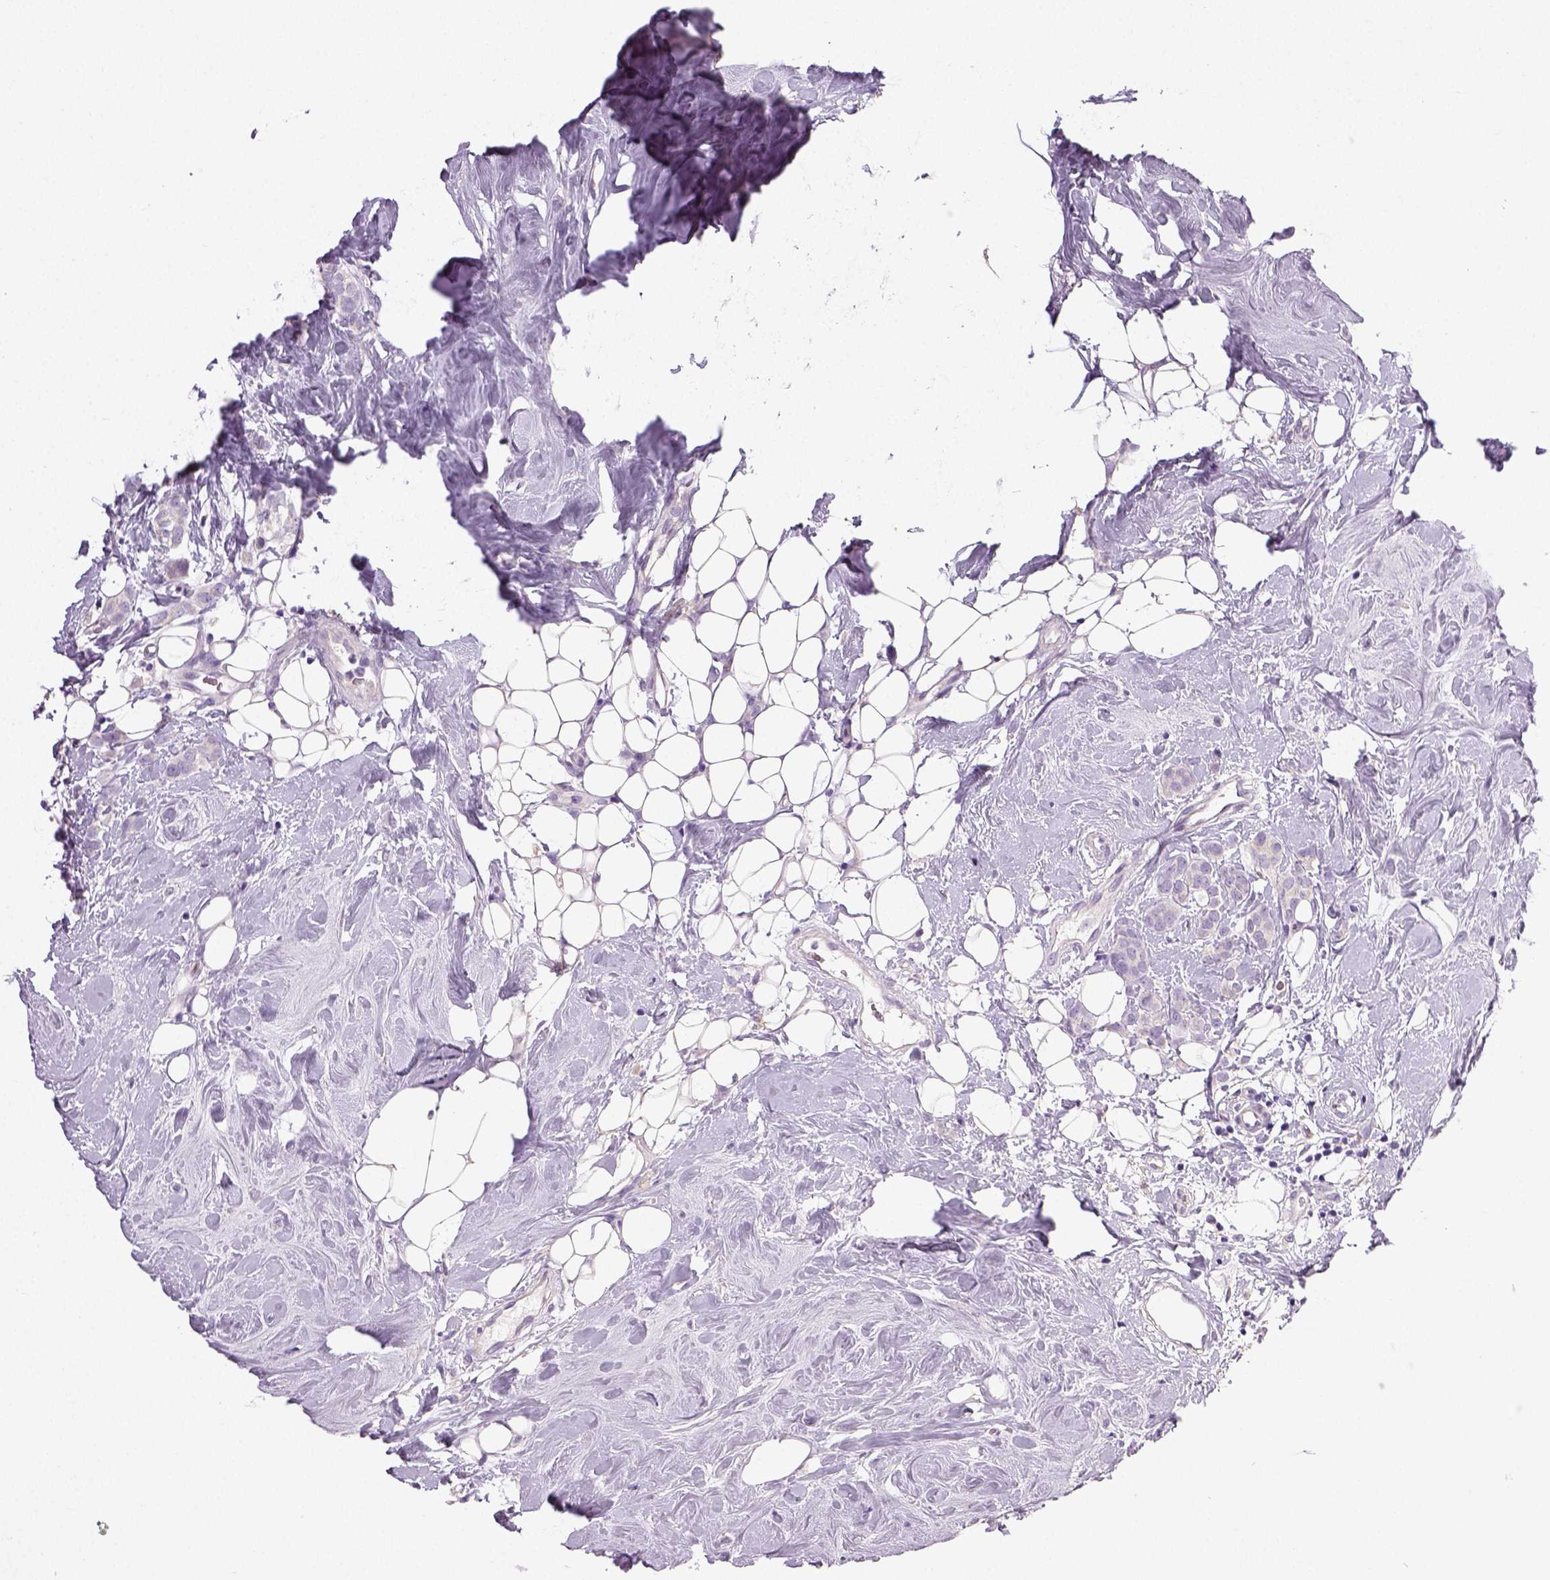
{"staining": {"intensity": "negative", "quantity": "none", "location": "none"}, "tissue": "breast cancer", "cell_type": "Tumor cells", "image_type": "cancer", "snomed": [{"axis": "morphology", "description": "Lobular carcinoma"}, {"axis": "topography", "description": "Breast"}], "caption": "Breast lobular carcinoma was stained to show a protein in brown. There is no significant expression in tumor cells.", "gene": "NECAB2", "patient": {"sex": "female", "age": 49}}